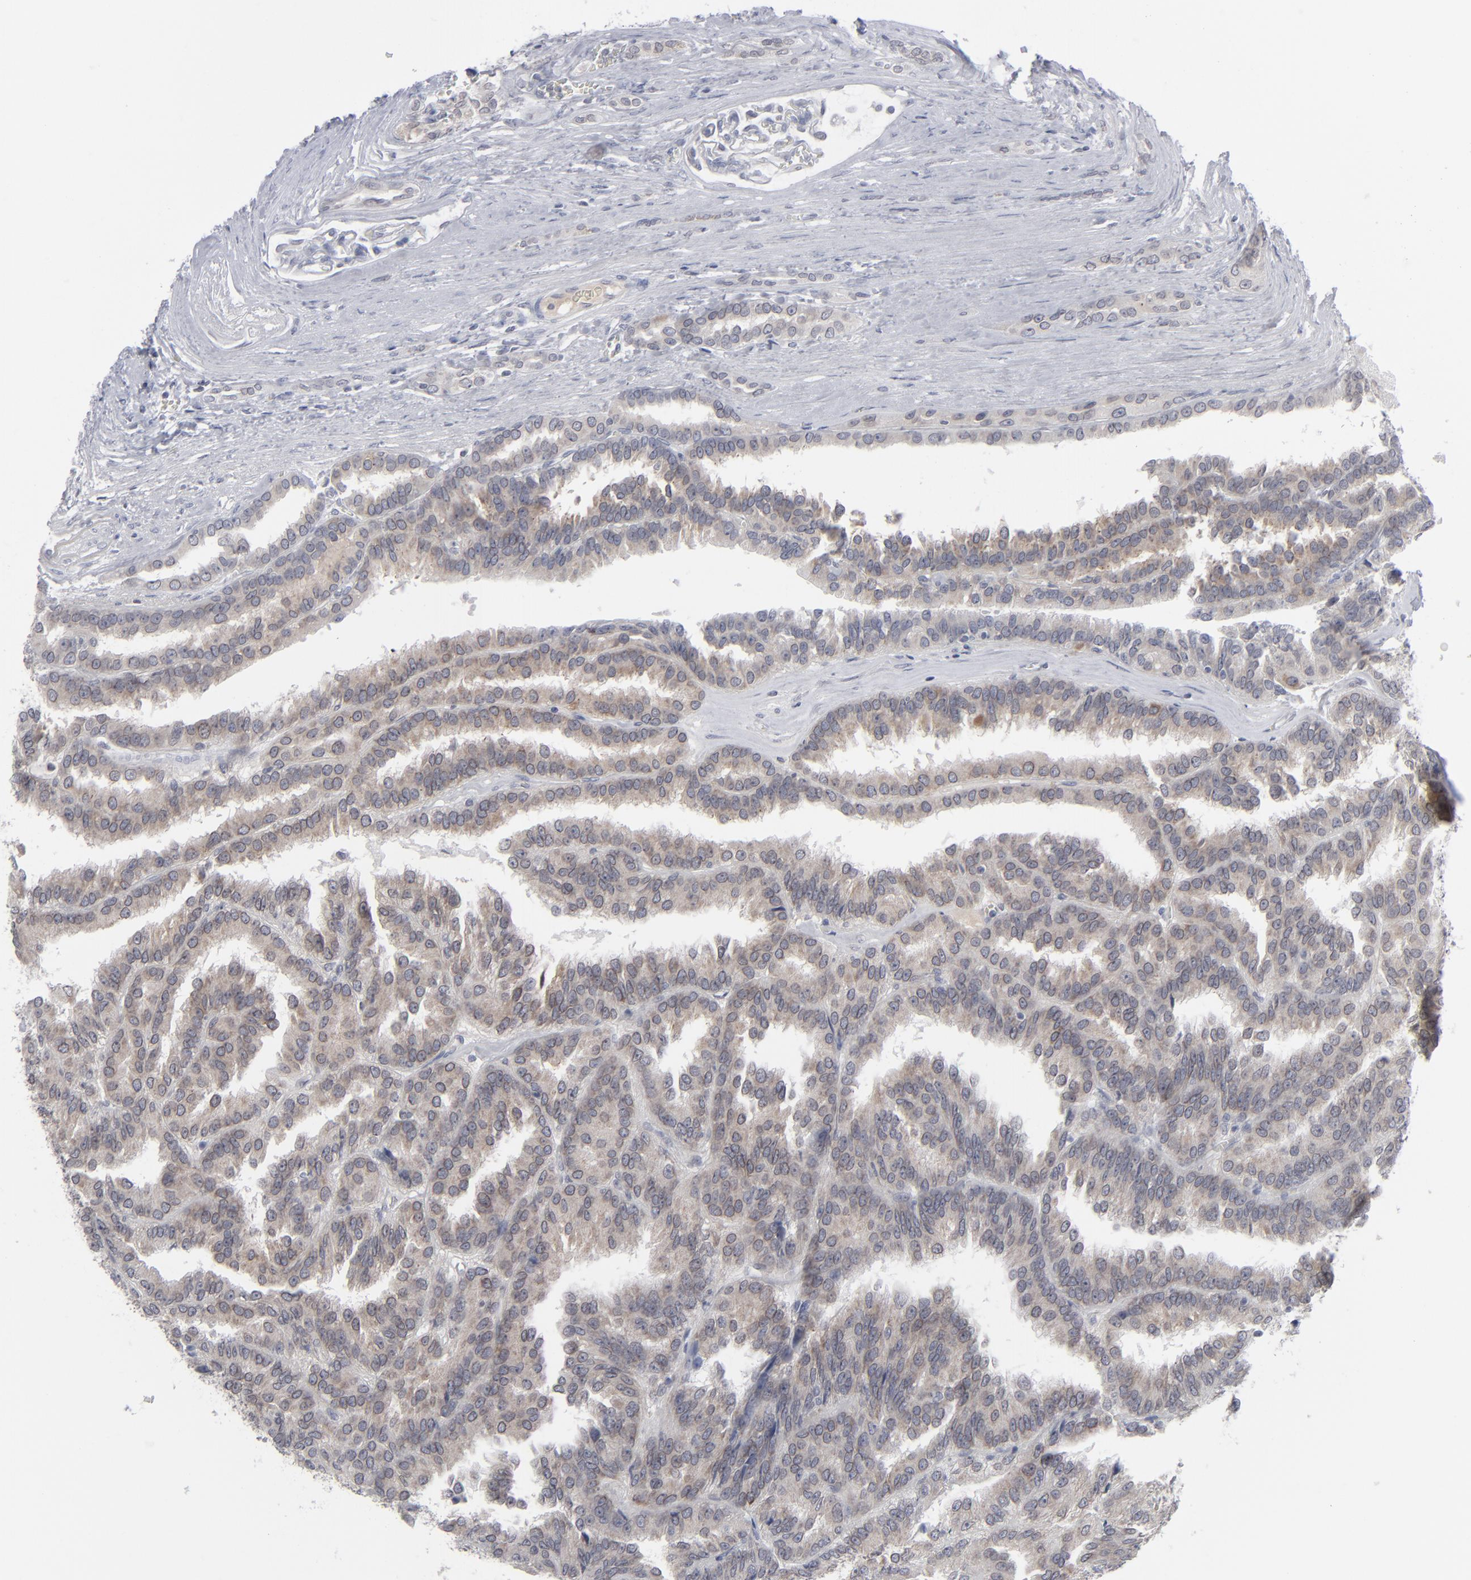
{"staining": {"intensity": "weak", "quantity": ">75%", "location": "cytoplasmic/membranous"}, "tissue": "renal cancer", "cell_type": "Tumor cells", "image_type": "cancer", "snomed": [{"axis": "morphology", "description": "Adenocarcinoma, NOS"}, {"axis": "topography", "description": "Kidney"}], "caption": "Adenocarcinoma (renal) was stained to show a protein in brown. There is low levels of weak cytoplasmic/membranous staining in approximately >75% of tumor cells.", "gene": "NUP88", "patient": {"sex": "male", "age": 46}}